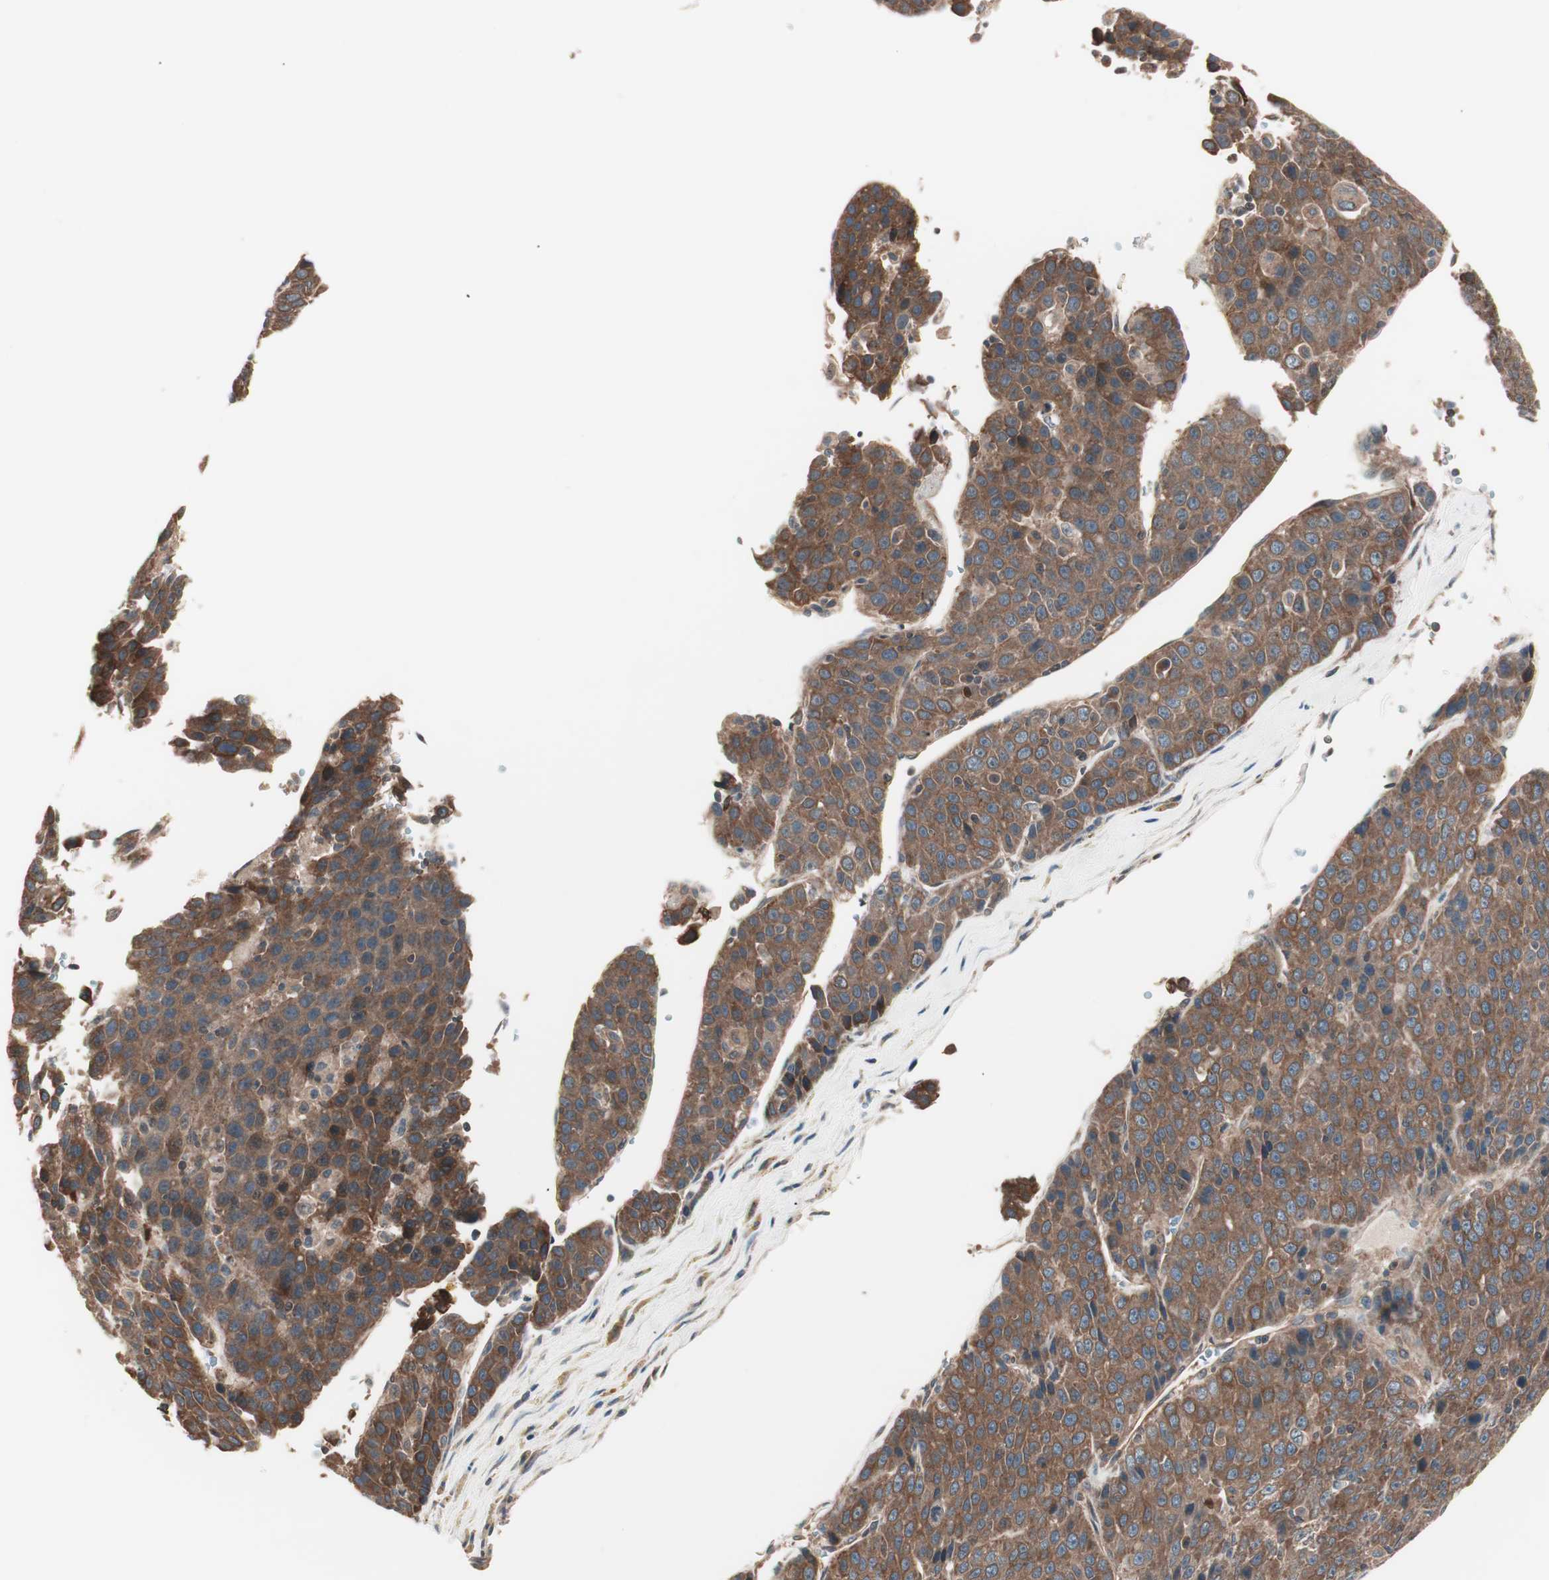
{"staining": {"intensity": "strong", "quantity": ">75%", "location": "cytoplasmic/membranous"}, "tissue": "liver cancer", "cell_type": "Tumor cells", "image_type": "cancer", "snomed": [{"axis": "morphology", "description": "Carcinoma, Hepatocellular, NOS"}, {"axis": "topography", "description": "Liver"}], "caption": "Hepatocellular carcinoma (liver) stained for a protein reveals strong cytoplasmic/membranous positivity in tumor cells.", "gene": "TSG101", "patient": {"sex": "female", "age": 53}}